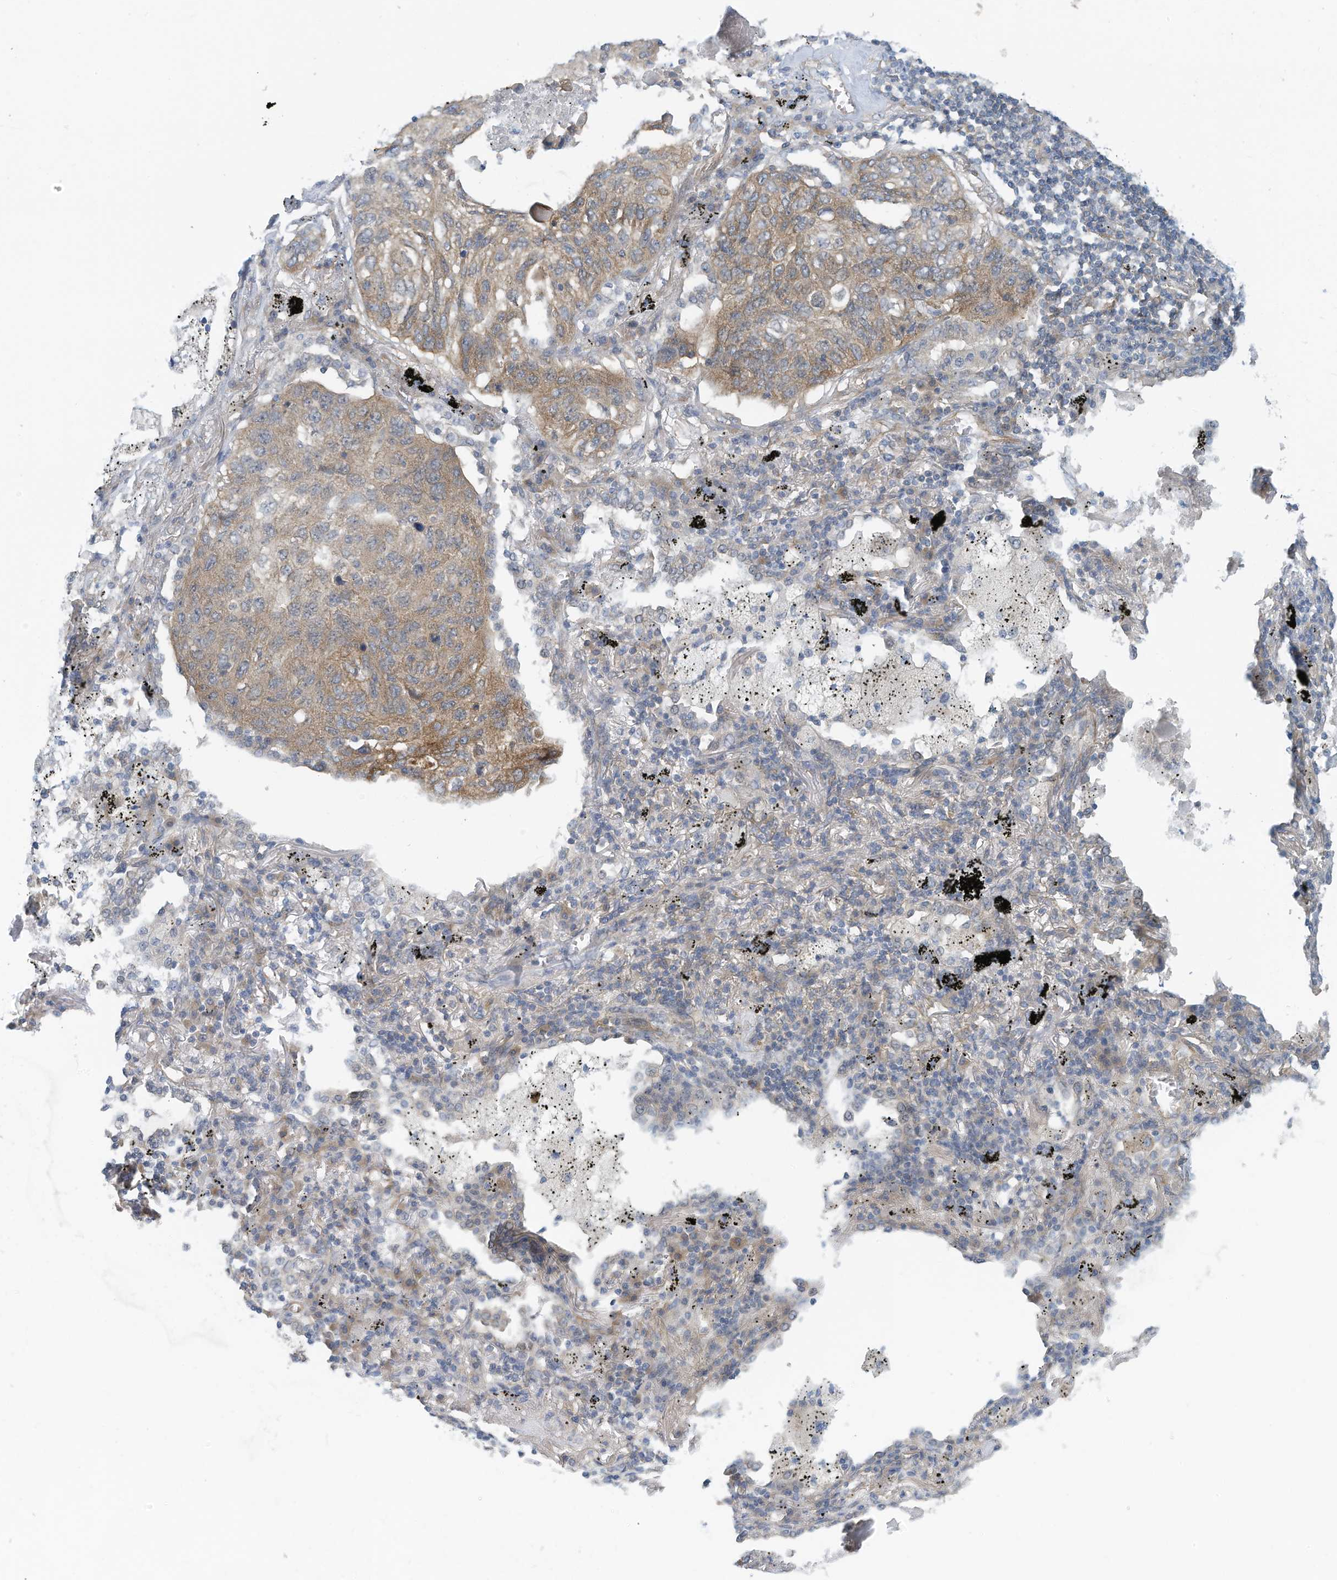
{"staining": {"intensity": "weak", "quantity": "25%-75%", "location": "cytoplasmic/membranous"}, "tissue": "lung cancer", "cell_type": "Tumor cells", "image_type": "cancer", "snomed": [{"axis": "morphology", "description": "Squamous cell carcinoma, NOS"}, {"axis": "topography", "description": "Lung"}], "caption": "Immunohistochemical staining of human lung cancer exhibits low levels of weak cytoplasmic/membranous positivity in about 25%-75% of tumor cells. (brown staining indicates protein expression, while blue staining denotes nuclei).", "gene": "REPS1", "patient": {"sex": "female", "age": 63}}